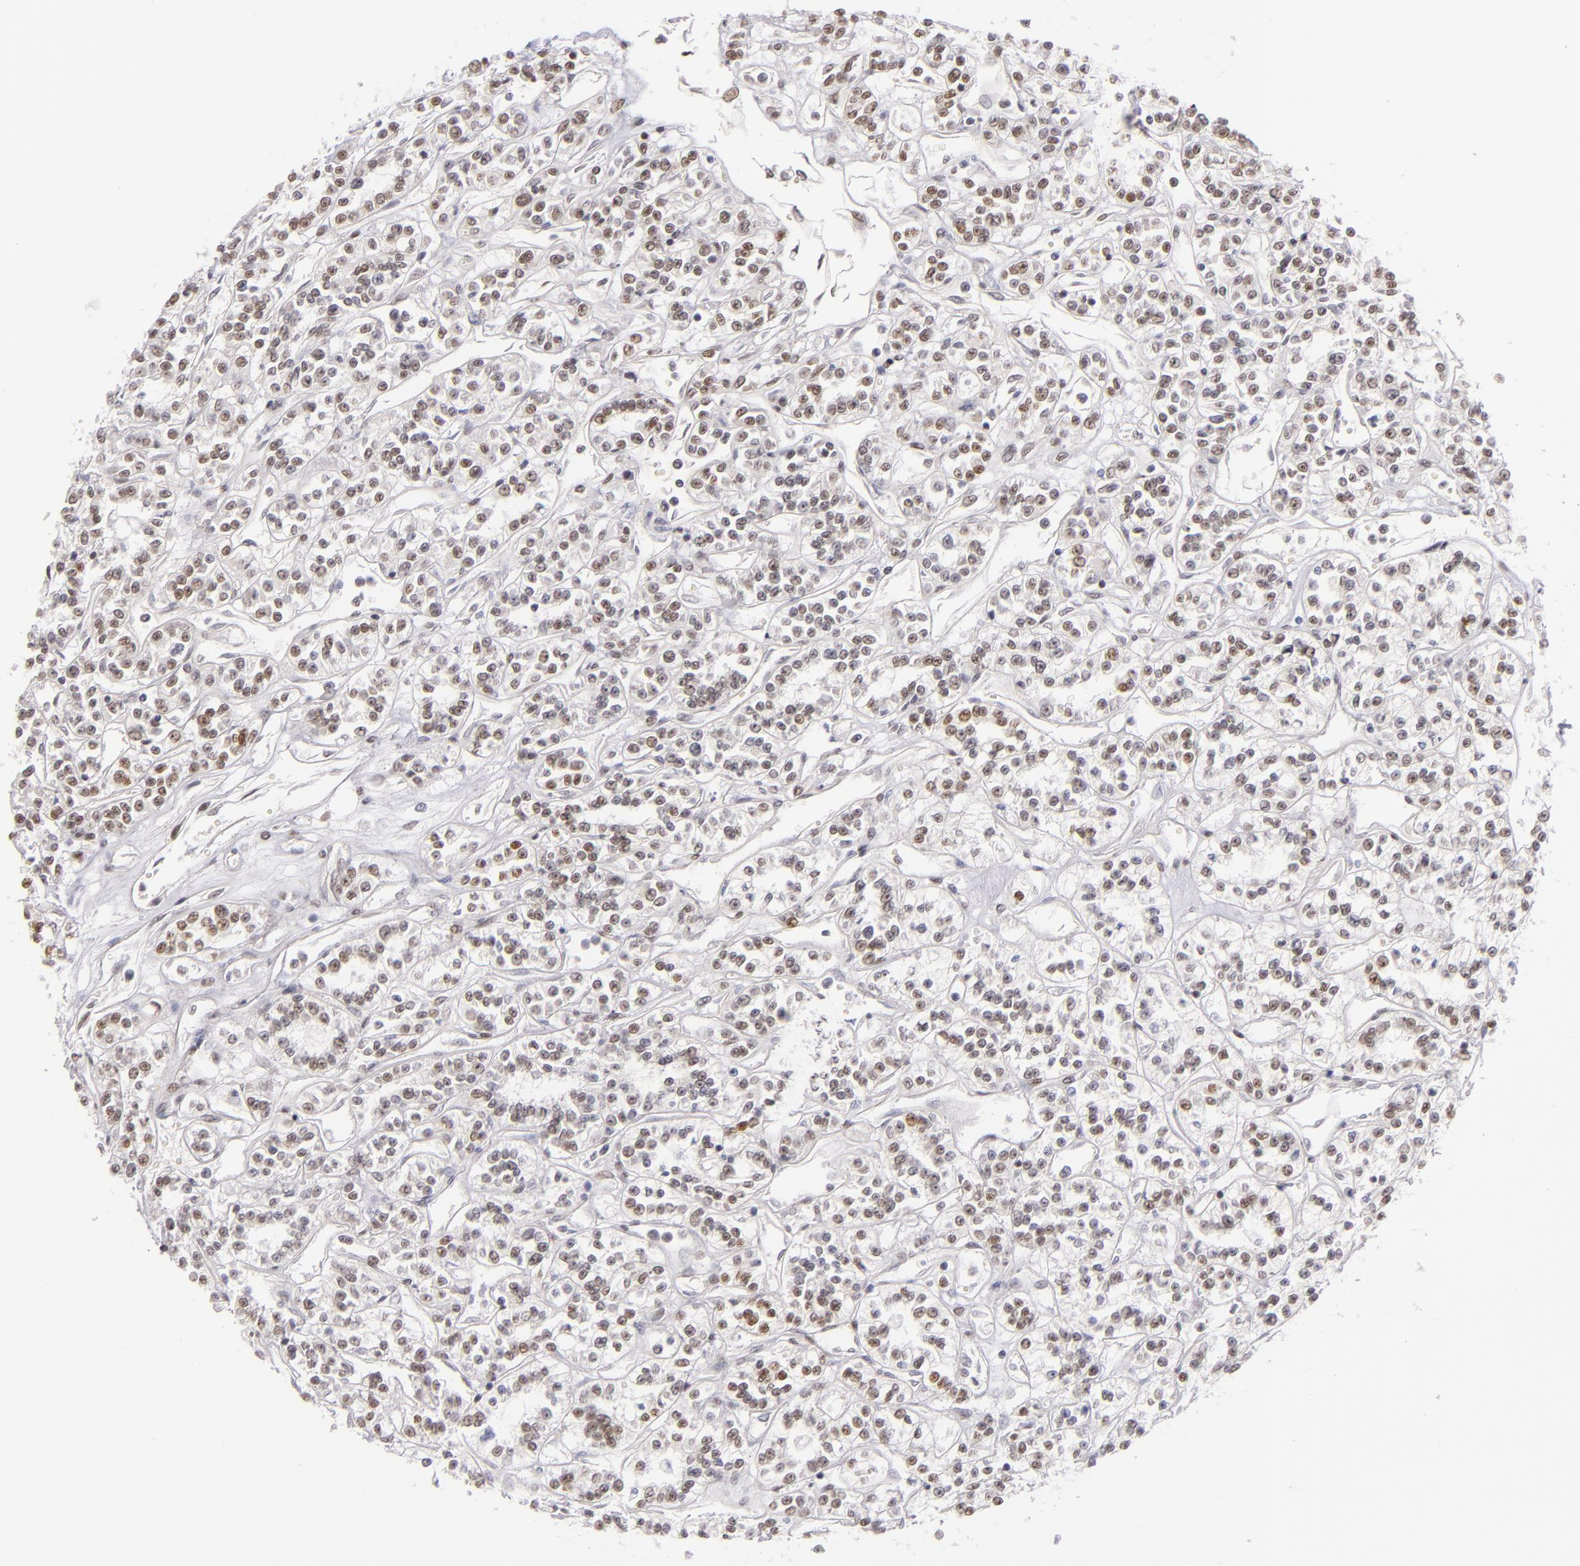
{"staining": {"intensity": "weak", "quantity": "25%-75%", "location": "nuclear"}, "tissue": "renal cancer", "cell_type": "Tumor cells", "image_type": "cancer", "snomed": [{"axis": "morphology", "description": "Adenocarcinoma, NOS"}, {"axis": "topography", "description": "Kidney"}], "caption": "Tumor cells demonstrate low levels of weak nuclear expression in about 25%-75% of cells in renal cancer (adenocarcinoma).", "gene": "NCOR2", "patient": {"sex": "female", "age": 76}}